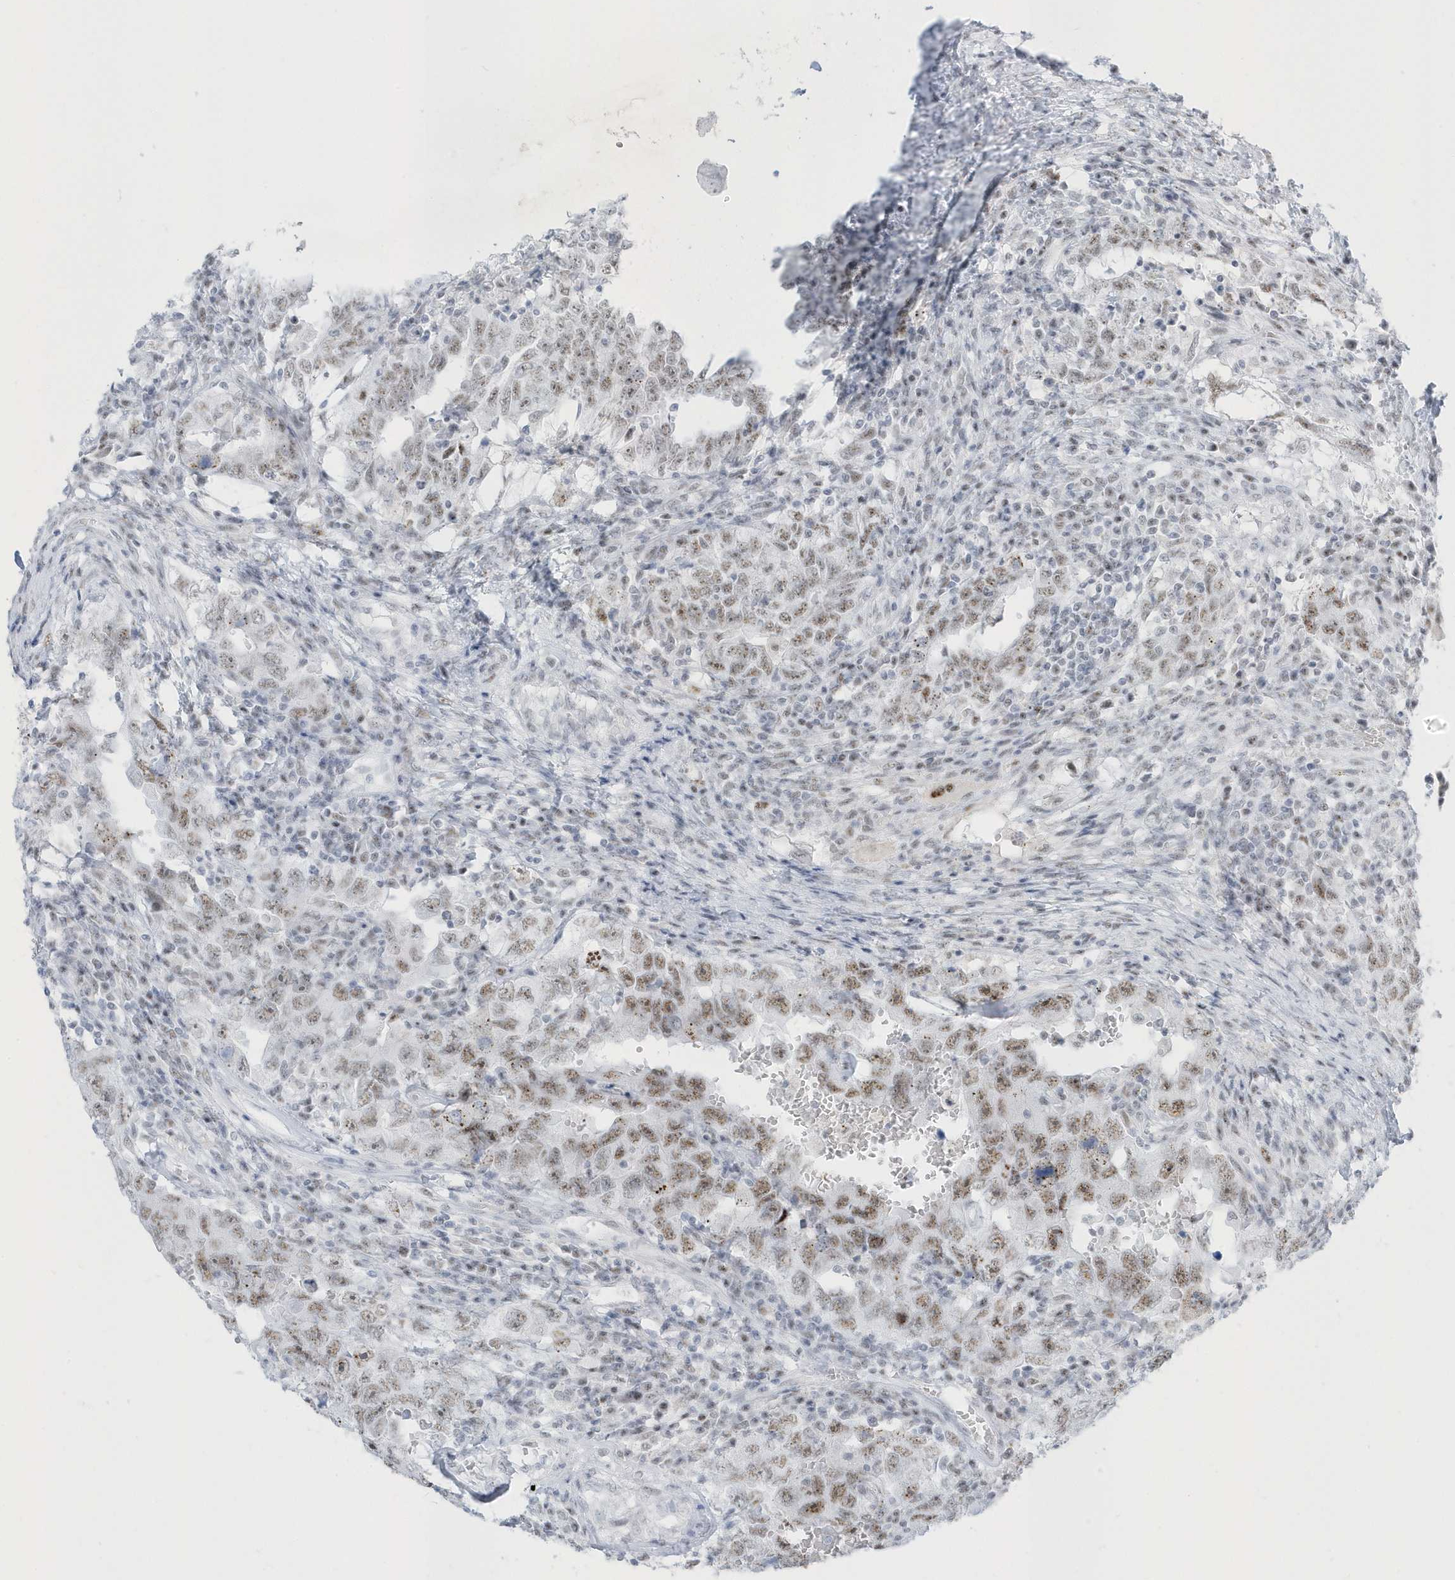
{"staining": {"intensity": "weak", "quantity": ">75%", "location": "nuclear"}, "tissue": "testis cancer", "cell_type": "Tumor cells", "image_type": "cancer", "snomed": [{"axis": "morphology", "description": "Carcinoma, Embryonal, NOS"}, {"axis": "topography", "description": "Testis"}], "caption": "The photomicrograph demonstrates a brown stain indicating the presence of a protein in the nuclear of tumor cells in testis embryonal carcinoma.", "gene": "PLEKHN1", "patient": {"sex": "male", "age": 26}}